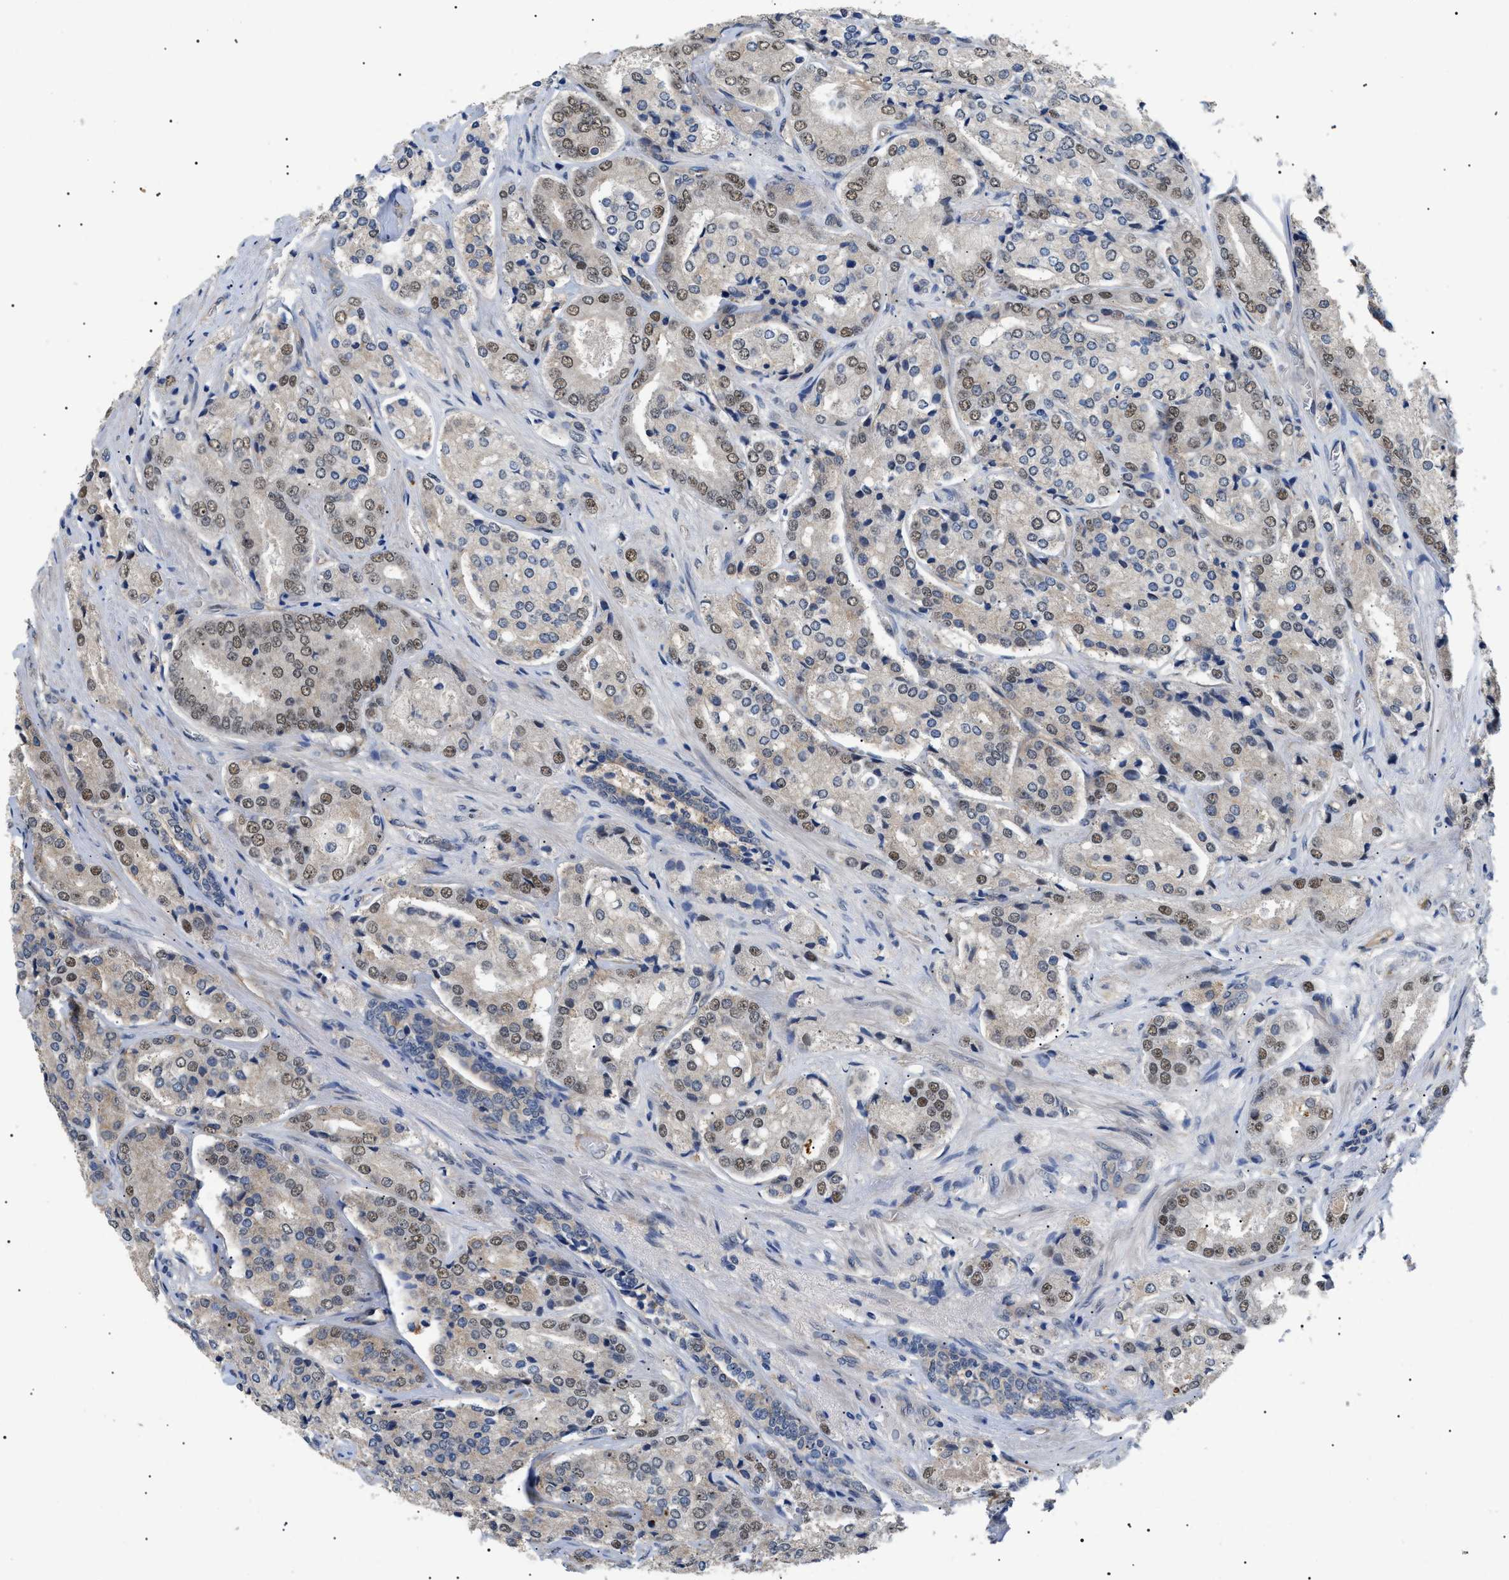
{"staining": {"intensity": "weak", "quantity": "25%-75%", "location": "cytoplasmic/membranous,nuclear"}, "tissue": "prostate cancer", "cell_type": "Tumor cells", "image_type": "cancer", "snomed": [{"axis": "morphology", "description": "Adenocarcinoma, High grade"}, {"axis": "topography", "description": "Prostate"}], "caption": "This image demonstrates IHC staining of prostate cancer, with low weak cytoplasmic/membranous and nuclear expression in approximately 25%-75% of tumor cells.", "gene": "CRCP", "patient": {"sex": "male", "age": 65}}